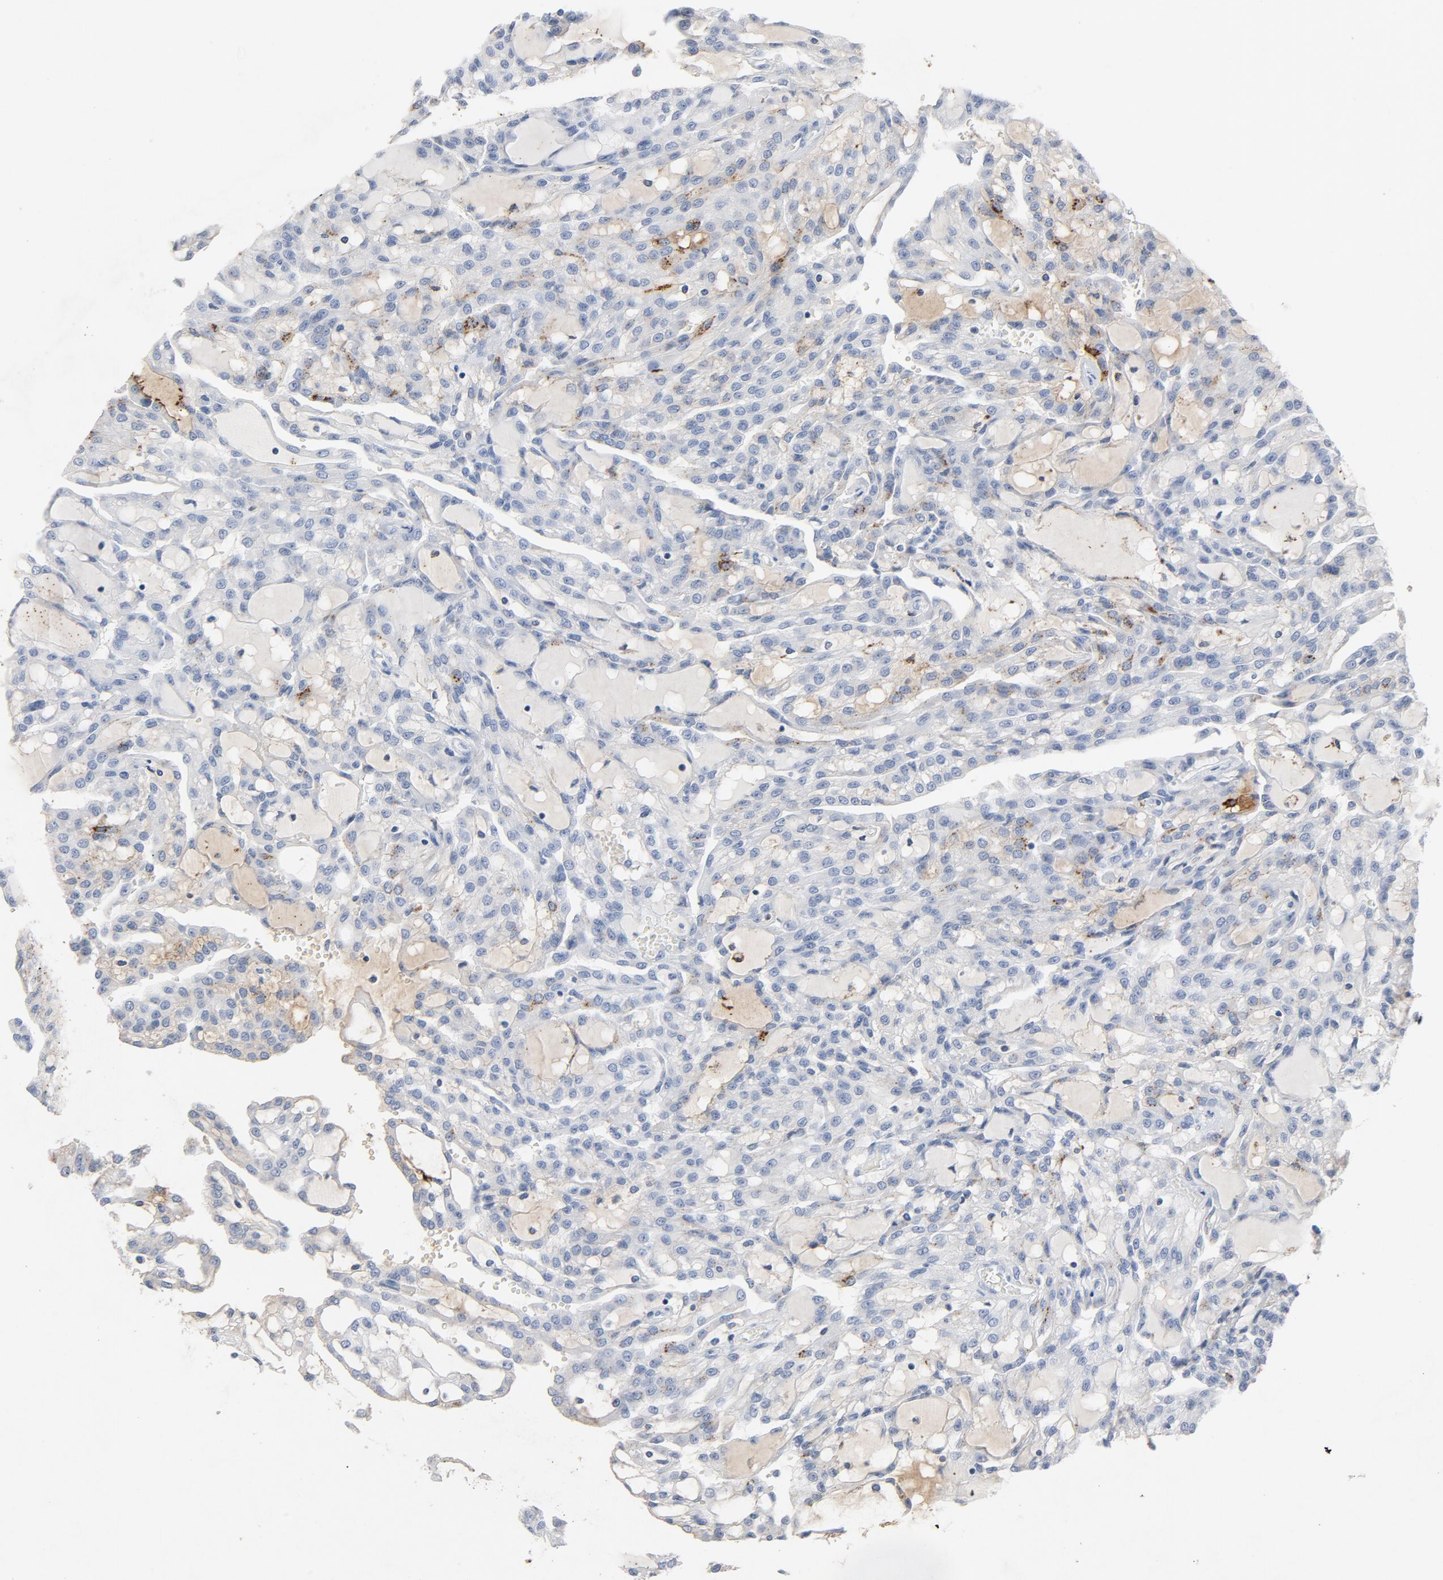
{"staining": {"intensity": "weak", "quantity": "25%-75%", "location": "cytoplasmic/membranous"}, "tissue": "renal cancer", "cell_type": "Tumor cells", "image_type": "cancer", "snomed": [{"axis": "morphology", "description": "Adenocarcinoma, NOS"}, {"axis": "topography", "description": "Kidney"}], "caption": "Immunohistochemical staining of human renal cancer (adenocarcinoma) shows low levels of weak cytoplasmic/membranous positivity in about 25%-75% of tumor cells.", "gene": "PTPRB", "patient": {"sex": "male", "age": 63}}